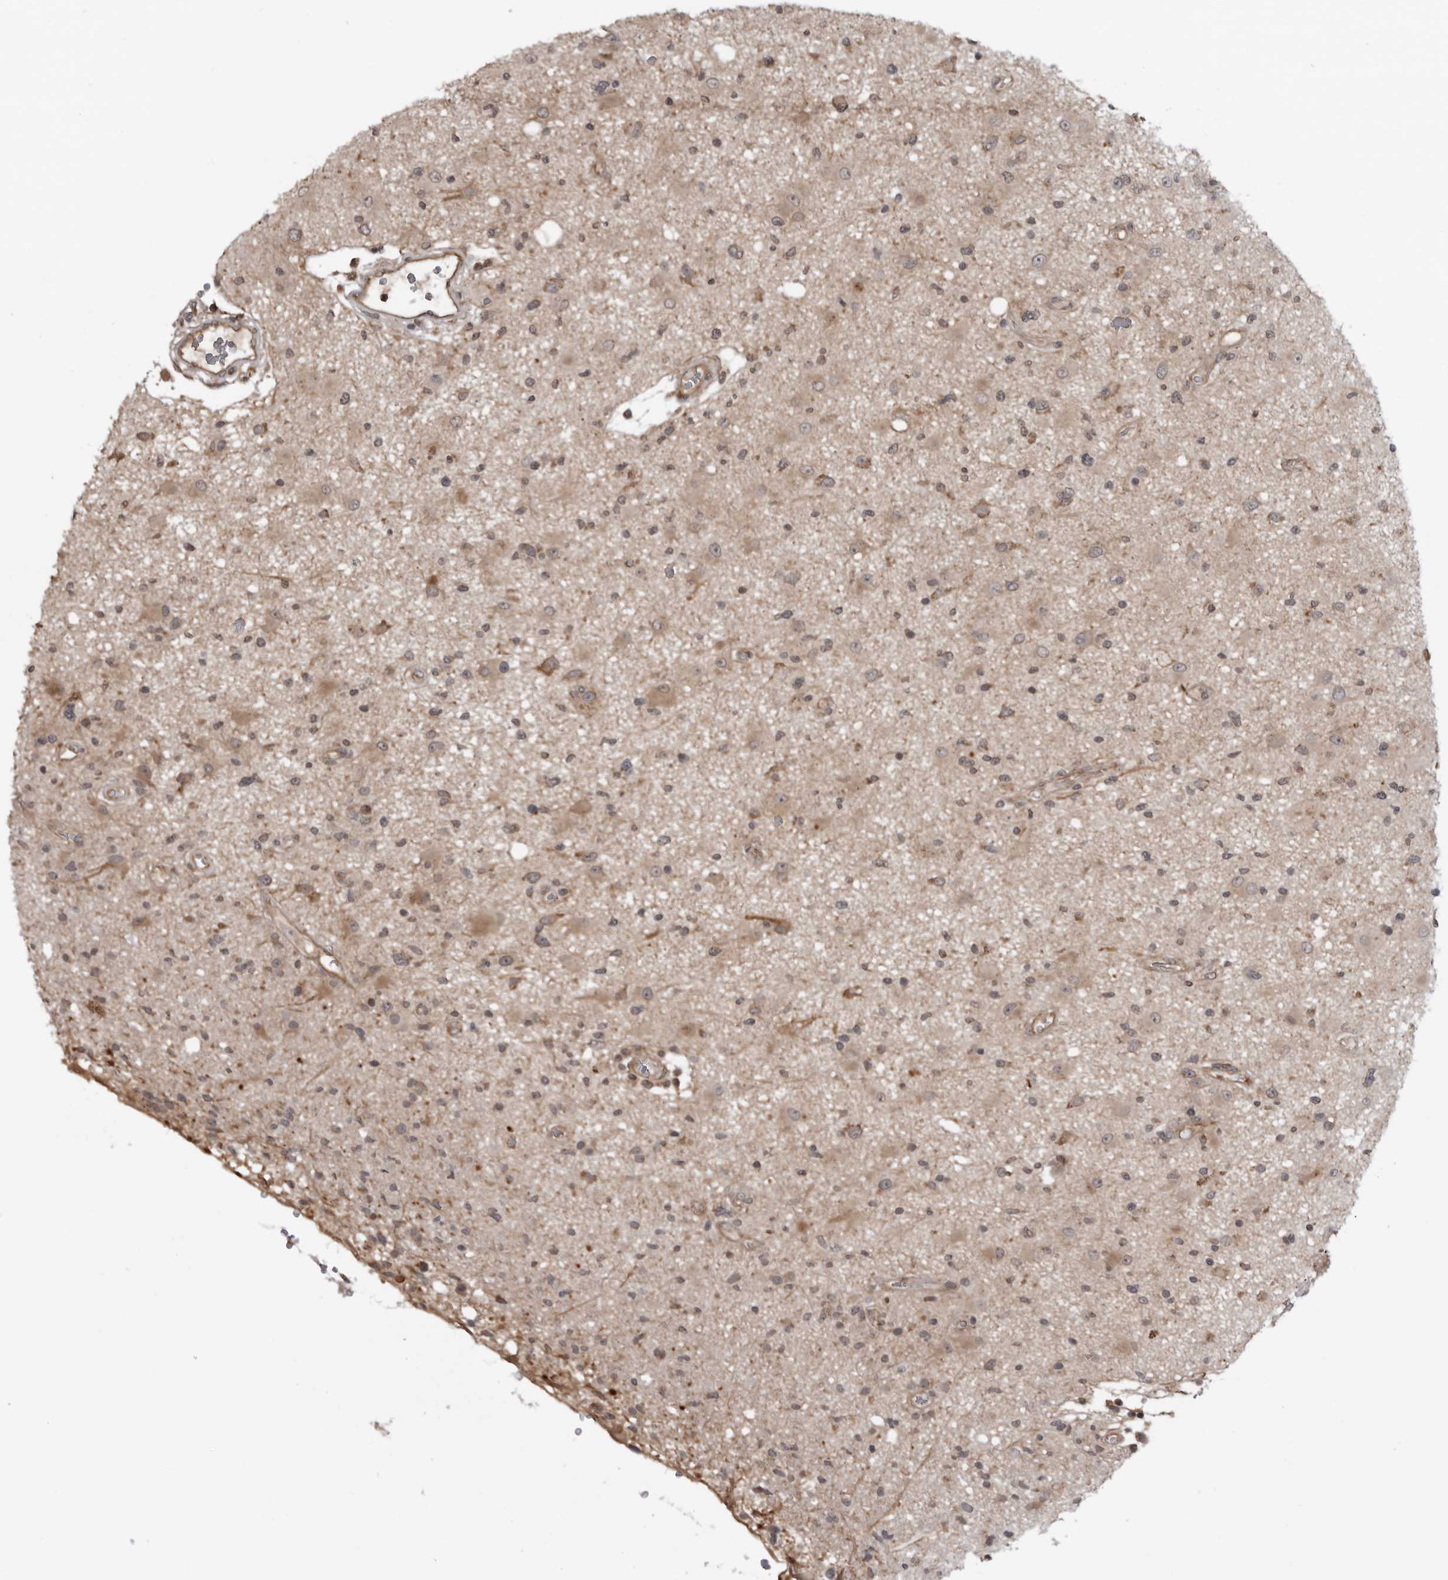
{"staining": {"intensity": "moderate", "quantity": "25%-75%", "location": "cytoplasmic/membranous"}, "tissue": "glioma", "cell_type": "Tumor cells", "image_type": "cancer", "snomed": [{"axis": "morphology", "description": "Glioma, malignant, High grade"}, {"axis": "topography", "description": "Brain"}], "caption": "Glioma tissue reveals moderate cytoplasmic/membranous positivity in about 25%-75% of tumor cells, visualized by immunohistochemistry.", "gene": "FAAP100", "patient": {"sex": "male", "age": 33}}